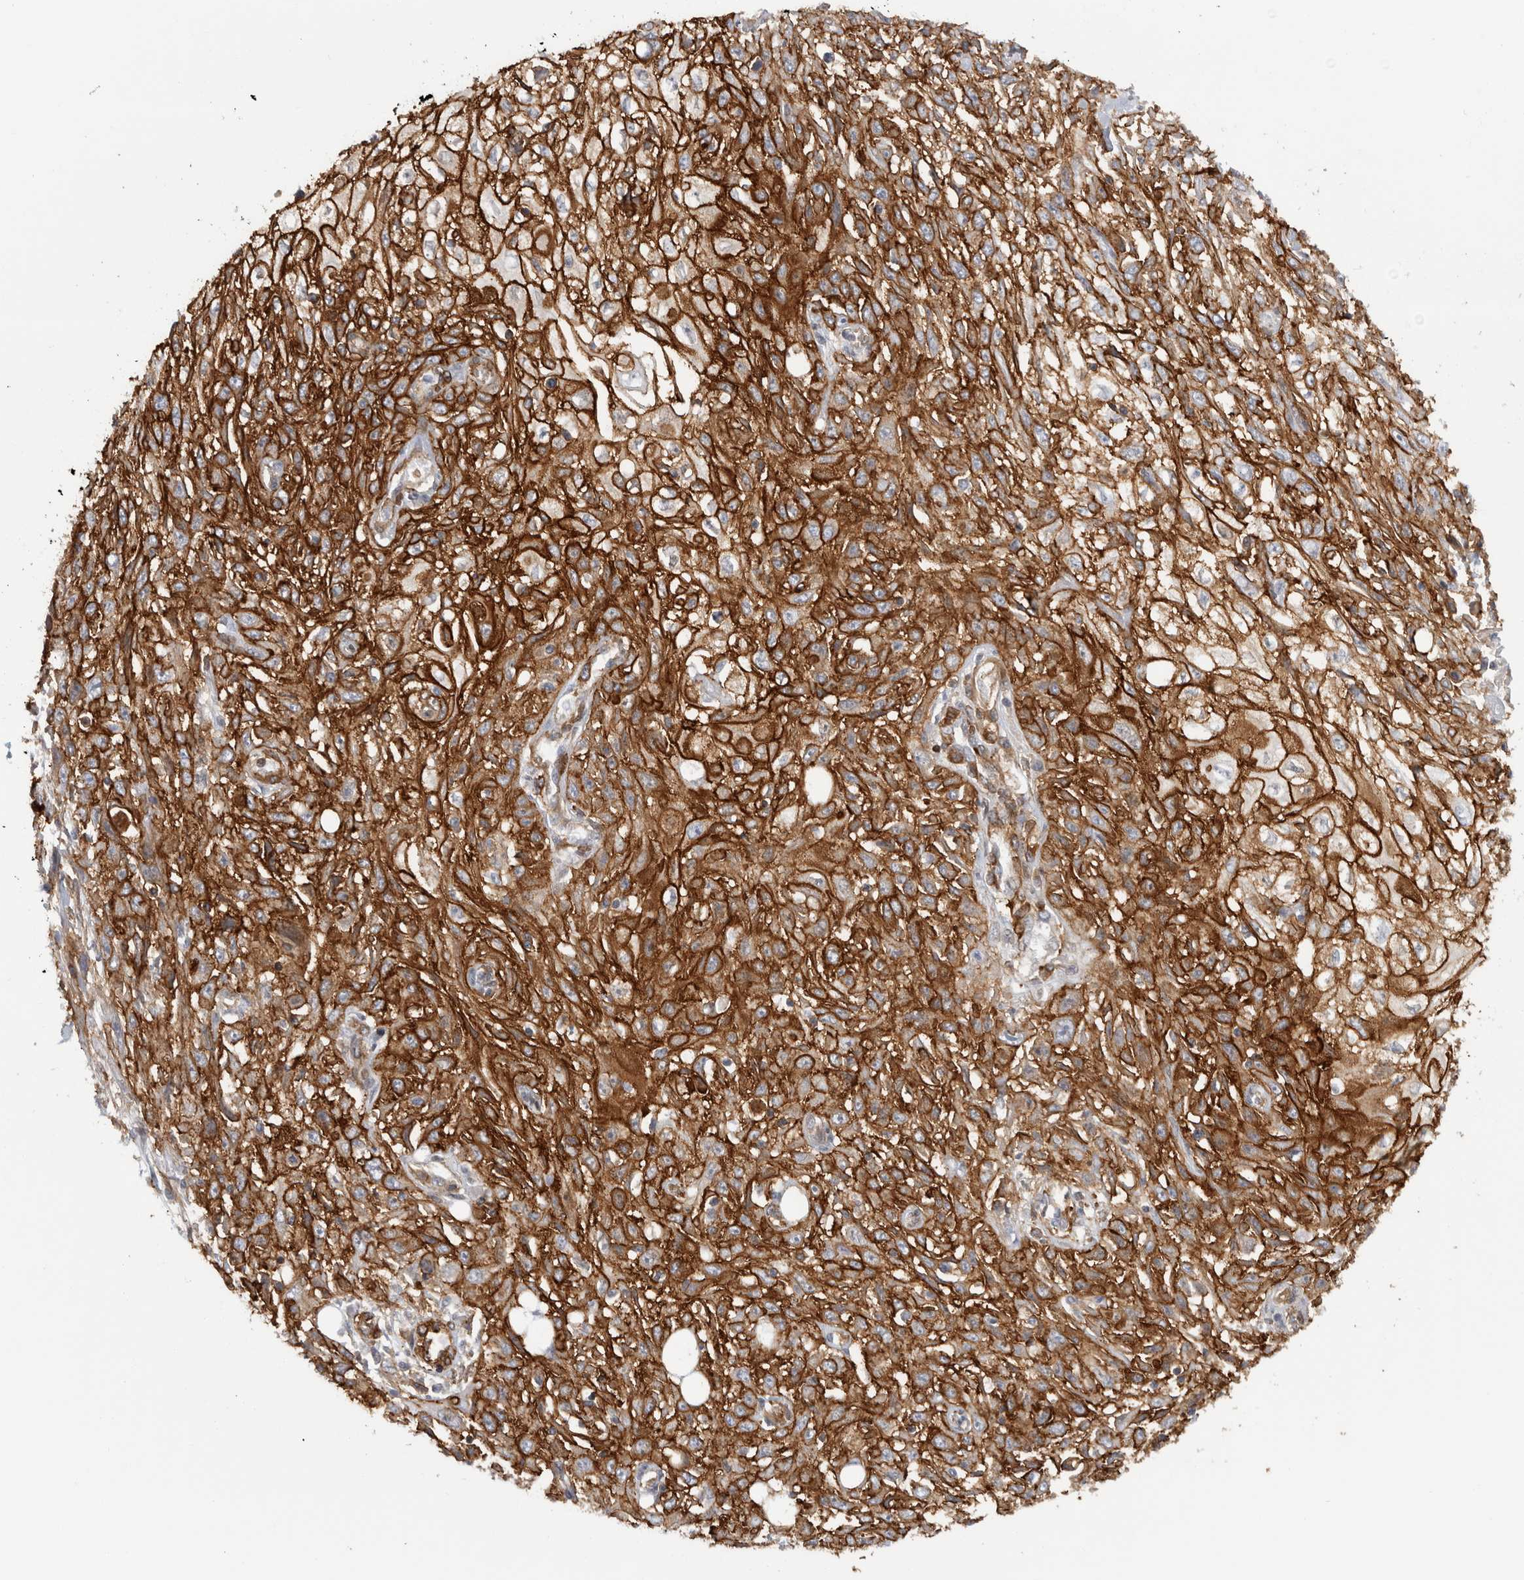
{"staining": {"intensity": "strong", "quantity": ">75%", "location": "cytoplasmic/membranous"}, "tissue": "skin cancer", "cell_type": "Tumor cells", "image_type": "cancer", "snomed": [{"axis": "morphology", "description": "Squamous cell carcinoma, NOS"}, {"axis": "morphology", "description": "Squamous cell carcinoma, metastatic, NOS"}, {"axis": "topography", "description": "Skin"}, {"axis": "topography", "description": "Lymph node"}], "caption": "Immunohistochemical staining of metastatic squamous cell carcinoma (skin) reveals high levels of strong cytoplasmic/membranous protein expression in about >75% of tumor cells.", "gene": "AHNAK", "patient": {"sex": "male", "age": 75}}